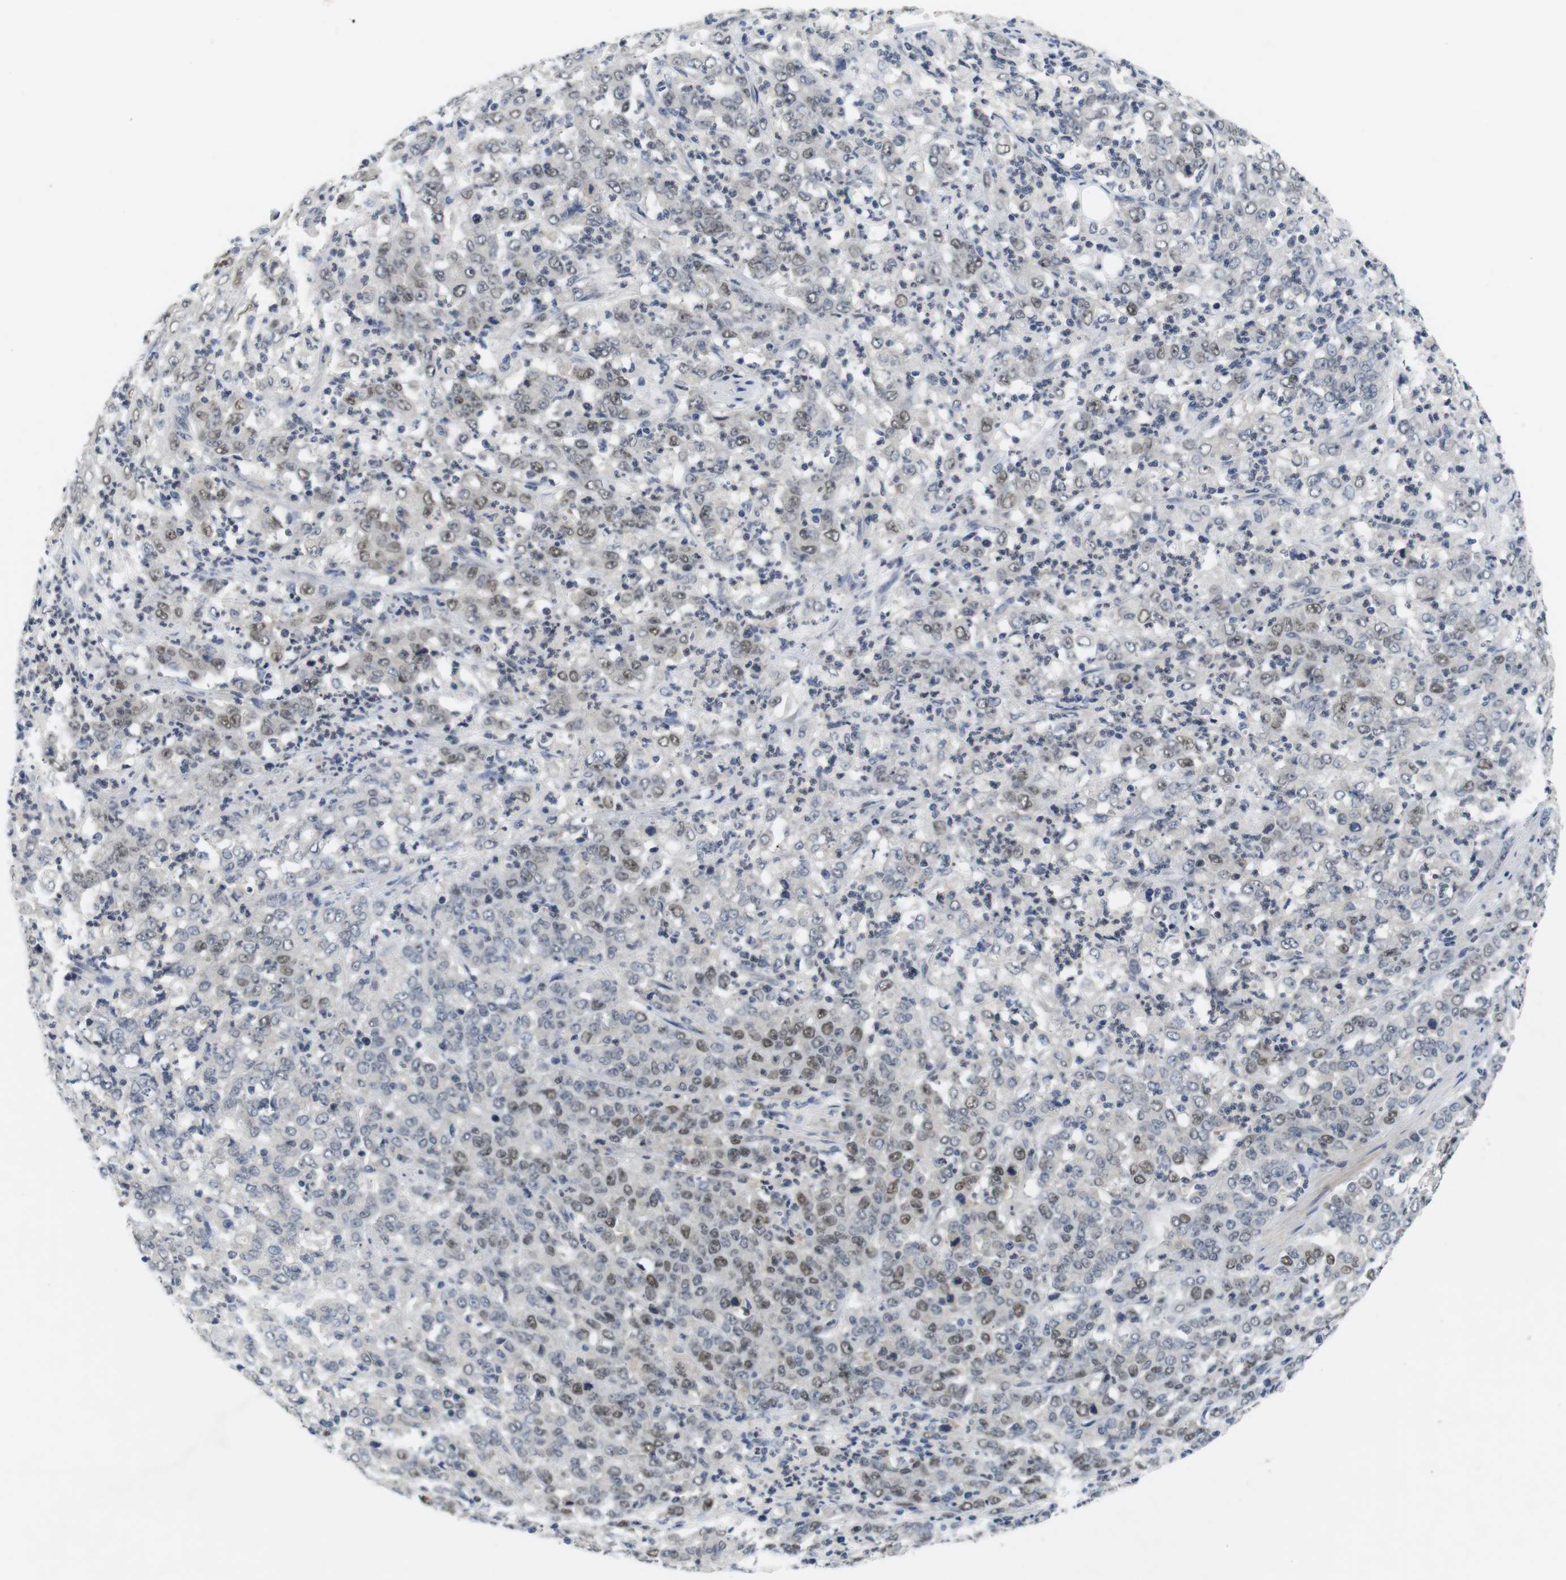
{"staining": {"intensity": "moderate", "quantity": "25%-75%", "location": "nuclear"}, "tissue": "stomach cancer", "cell_type": "Tumor cells", "image_type": "cancer", "snomed": [{"axis": "morphology", "description": "Adenocarcinoma, NOS"}, {"axis": "topography", "description": "Stomach, lower"}], "caption": "Immunohistochemistry (IHC) image of stomach adenocarcinoma stained for a protein (brown), which shows medium levels of moderate nuclear staining in approximately 25%-75% of tumor cells.", "gene": "SKP2", "patient": {"sex": "female", "age": 71}}